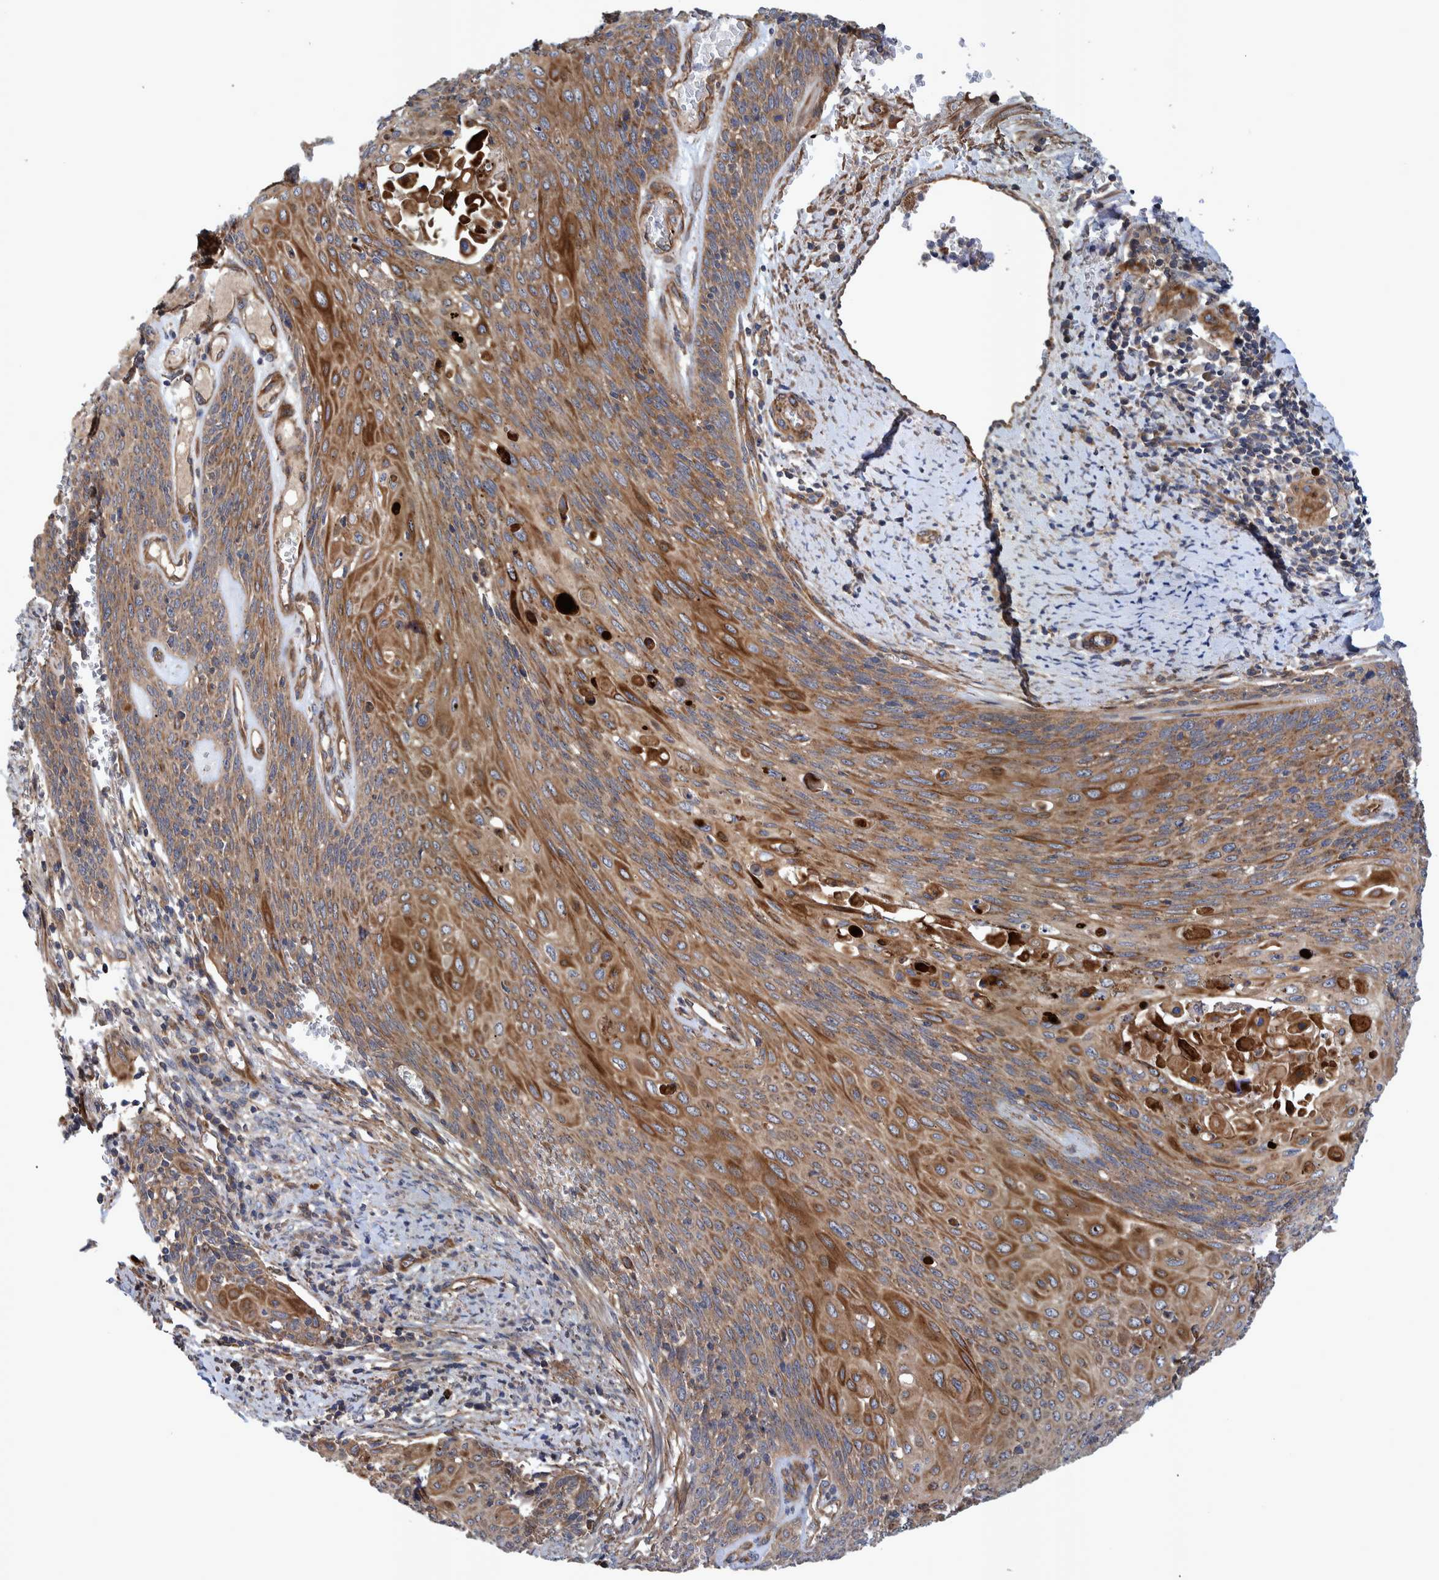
{"staining": {"intensity": "moderate", "quantity": ">75%", "location": "cytoplasmic/membranous"}, "tissue": "cervical cancer", "cell_type": "Tumor cells", "image_type": "cancer", "snomed": [{"axis": "morphology", "description": "Squamous cell carcinoma, NOS"}, {"axis": "topography", "description": "Cervix"}], "caption": "Protein positivity by IHC demonstrates moderate cytoplasmic/membranous staining in about >75% of tumor cells in cervical cancer.", "gene": "GRPEL2", "patient": {"sex": "female", "age": 39}}